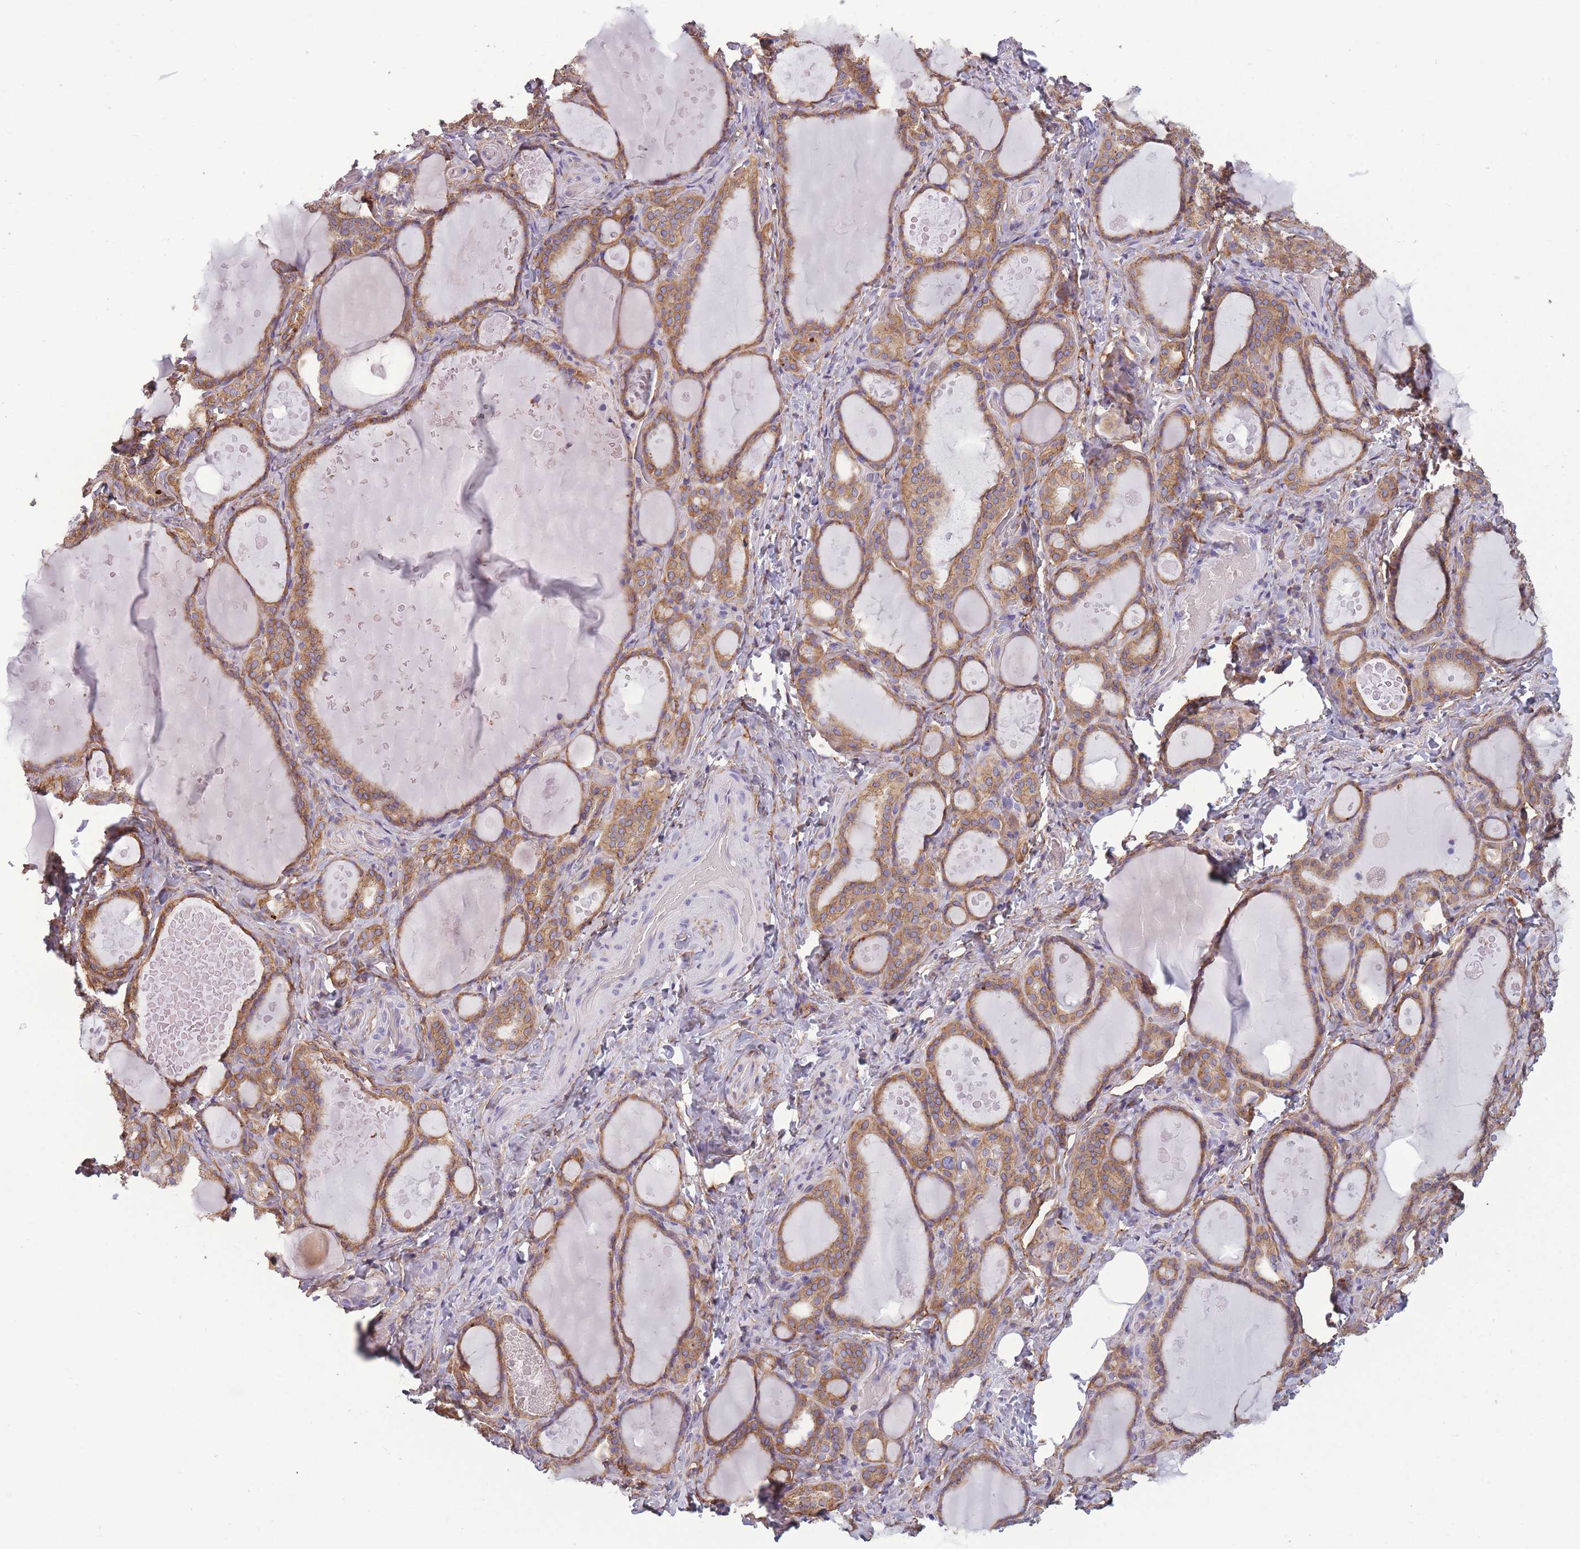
{"staining": {"intensity": "moderate", "quantity": ">75%", "location": "cytoplasmic/membranous"}, "tissue": "thyroid gland", "cell_type": "Glandular cells", "image_type": "normal", "snomed": [{"axis": "morphology", "description": "Normal tissue, NOS"}, {"axis": "topography", "description": "Thyroid gland"}], "caption": "Protein analysis of unremarkable thyroid gland reveals moderate cytoplasmic/membranous positivity in approximately >75% of glandular cells.", "gene": "ADD1", "patient": {"sex": "female", "age": 46}}